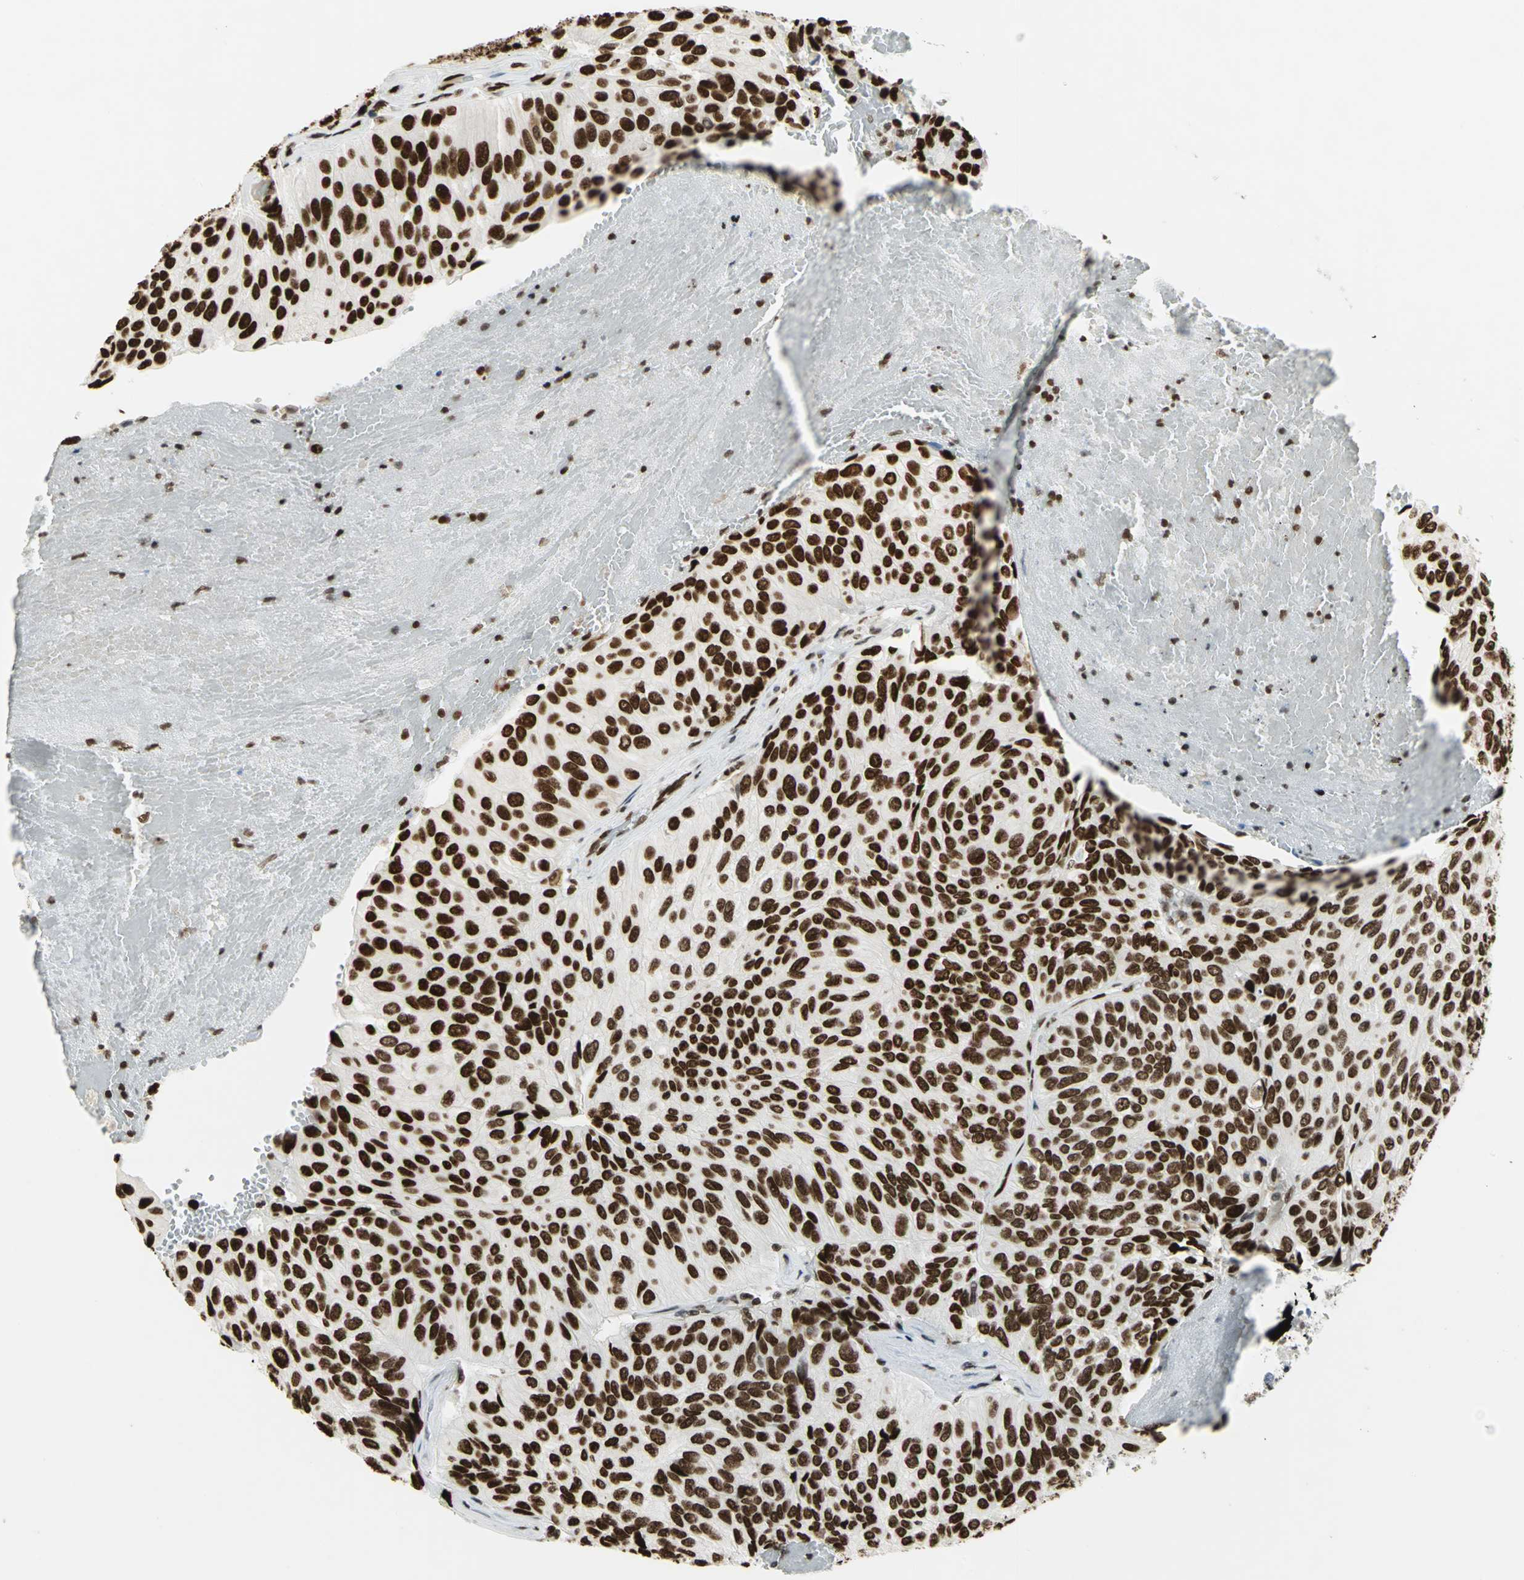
{"staining": {"intensity": "strong", "quantity": ">75%", "location": "nuclear"}, "tissue": "urothelial cancer", "cell_type": "Tumor cells", "image_type": "cancer", "snomed": [{"axis": "morphology", "description": "Urothelial carcinoma, High grade"}, {"axis": "topography", "description": "Urinary bladder"}], "caption": "The immunohistochemical stain highlights strong nuclear positivity in tumor cells of urothelial carcinoma (high-grade) tissue. Nuclei are stained in blue.", "gene": "HMGB1", "patient": {"sex": "male", "age": 66}}